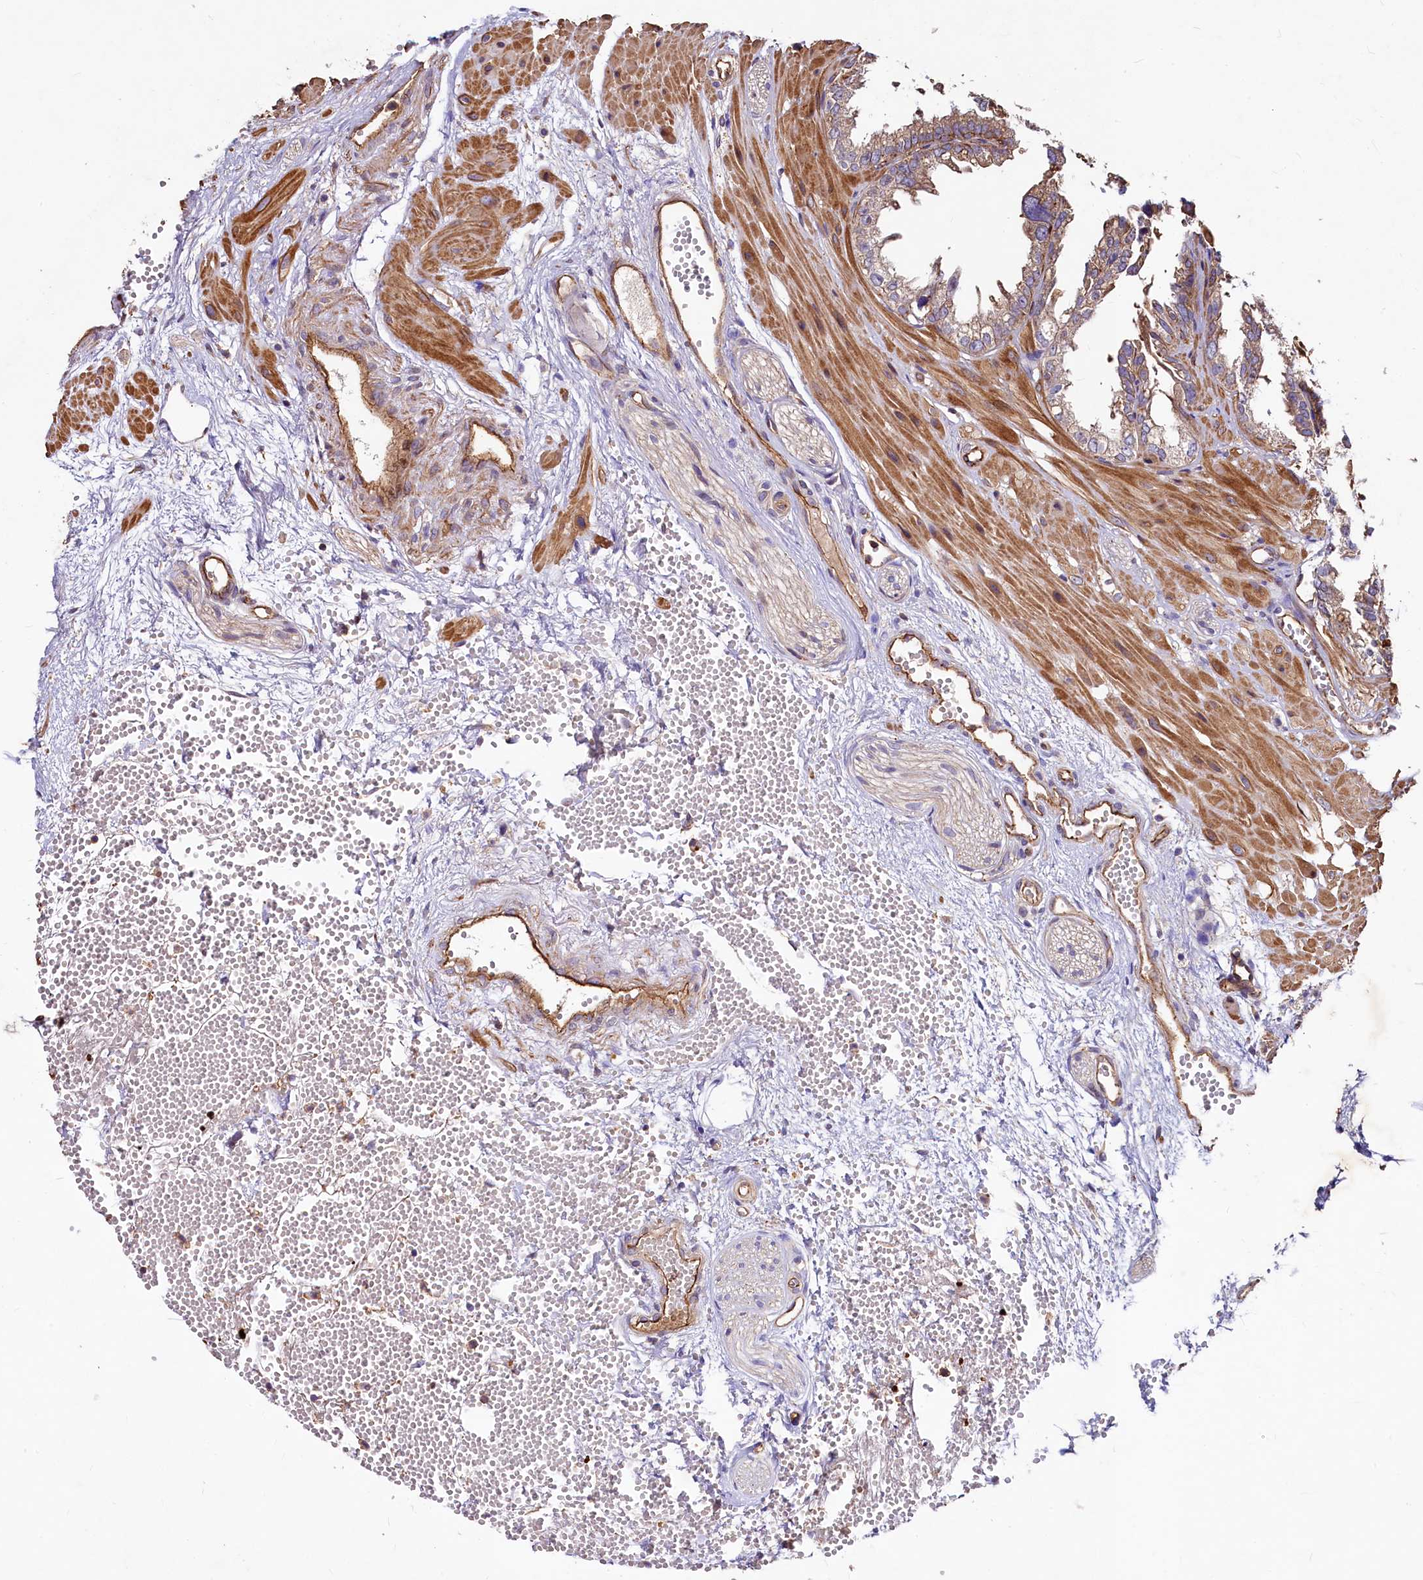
{"staining": {"intensity": "moderate", "quantity": "25%-75%", "location": "cytoplasmic/membranous"}, "tissue": "seminal vesicle", "cell_type": "Glandular cells", "image_type": "normal", "snomed": [{"axis": "morphology", "description": "Normal tissue, NOS"}, {"axis": "topography", "description": "Prostate"}, {"axis": "topography", "description": "Seminal veicle"}], "caption": "High-power microscopy captured an immunohistochemistry histopathology image of unremarkable seminal vesicle, revealing moderate cytoplasmic/membranous staining in about 25%-75% of glandular cells. (Brightfield microscopy of DAB IHC at high magnification).", "gene": "KLHDC4", "patient": {"sex": "male", "age": 51}}